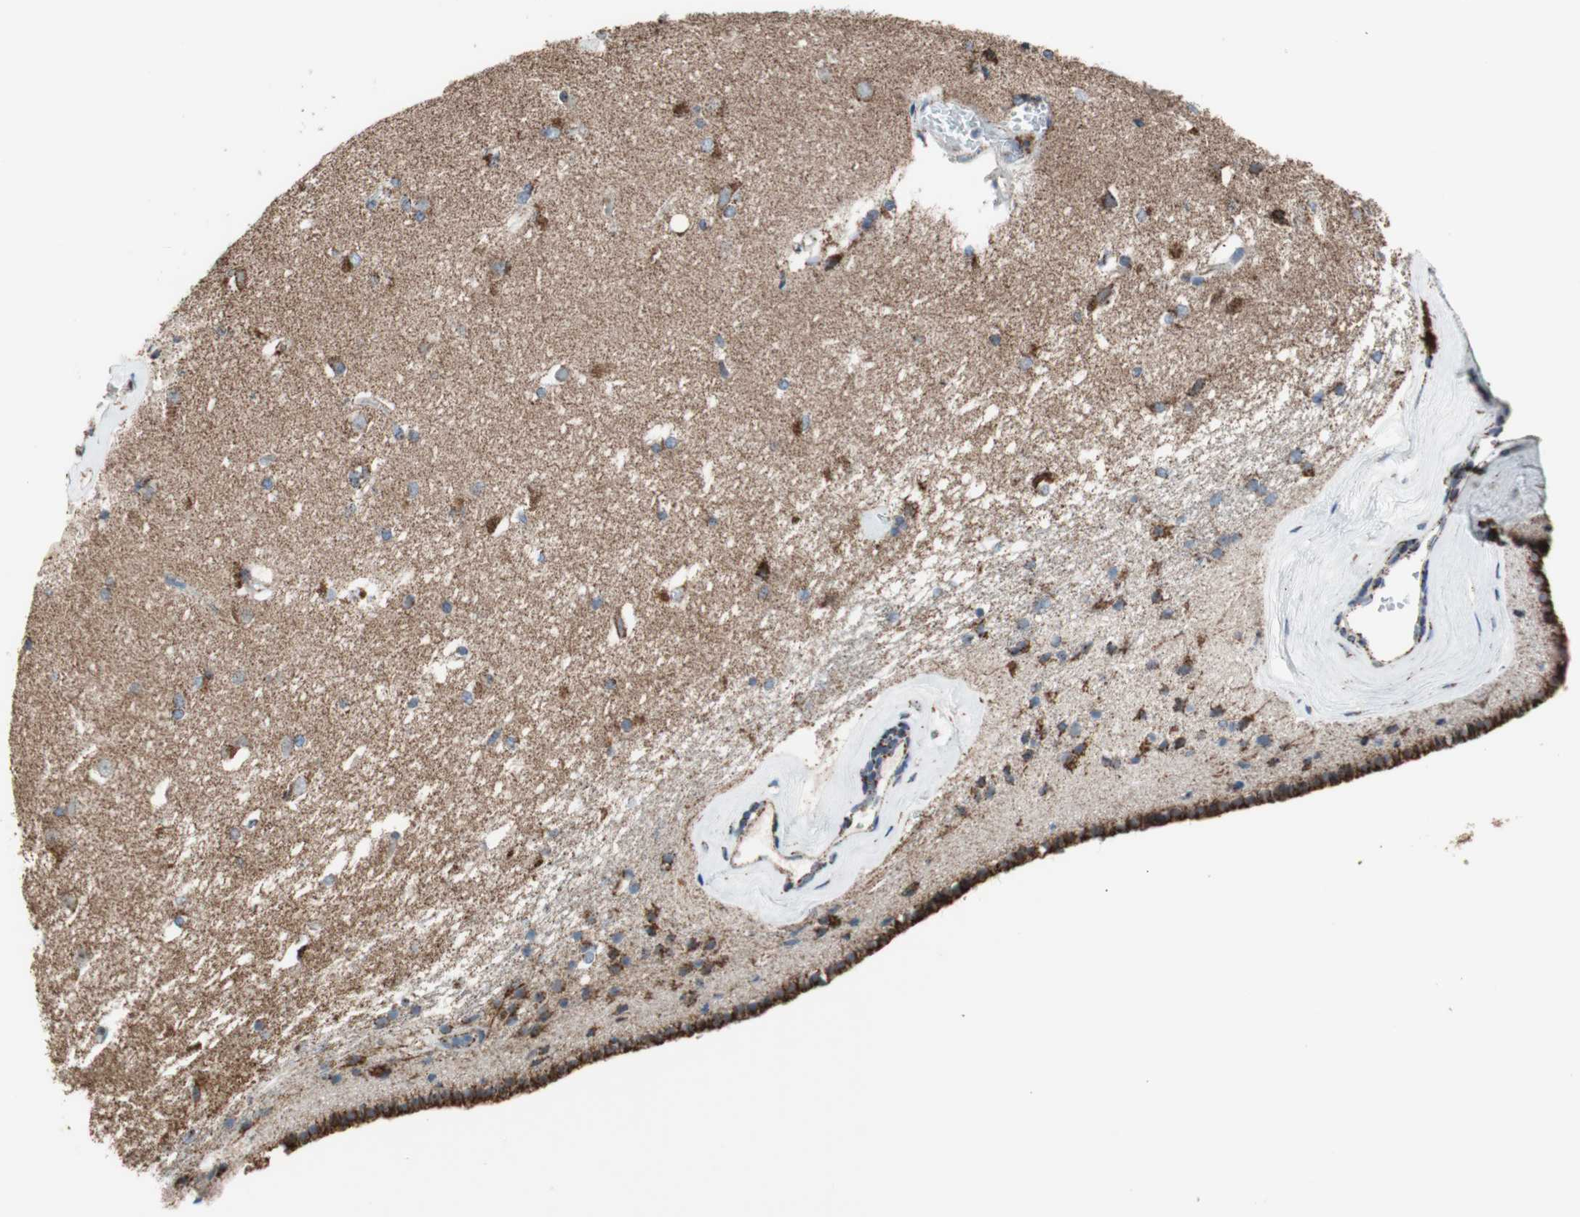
{"staining": {"intensity": "strong", "quantity": "<25%", "location": "cytoplasmic/membranous"}, "tissue": "caudate", "cell_type": "Glial cells", "image_type": "normal", "snomed": [{"axis": "morphology", "description": "Normal tissue, NOS"}, {"axis": "topography", "description": "Lateral ventricle wall"}], "caption": "Glial cells exhibit strong cytoplasmic/membranous expression in about <25% of cells in benign caudate.", "gene": "PCSK4", "patient": {"sex": "female", "age": 19}}